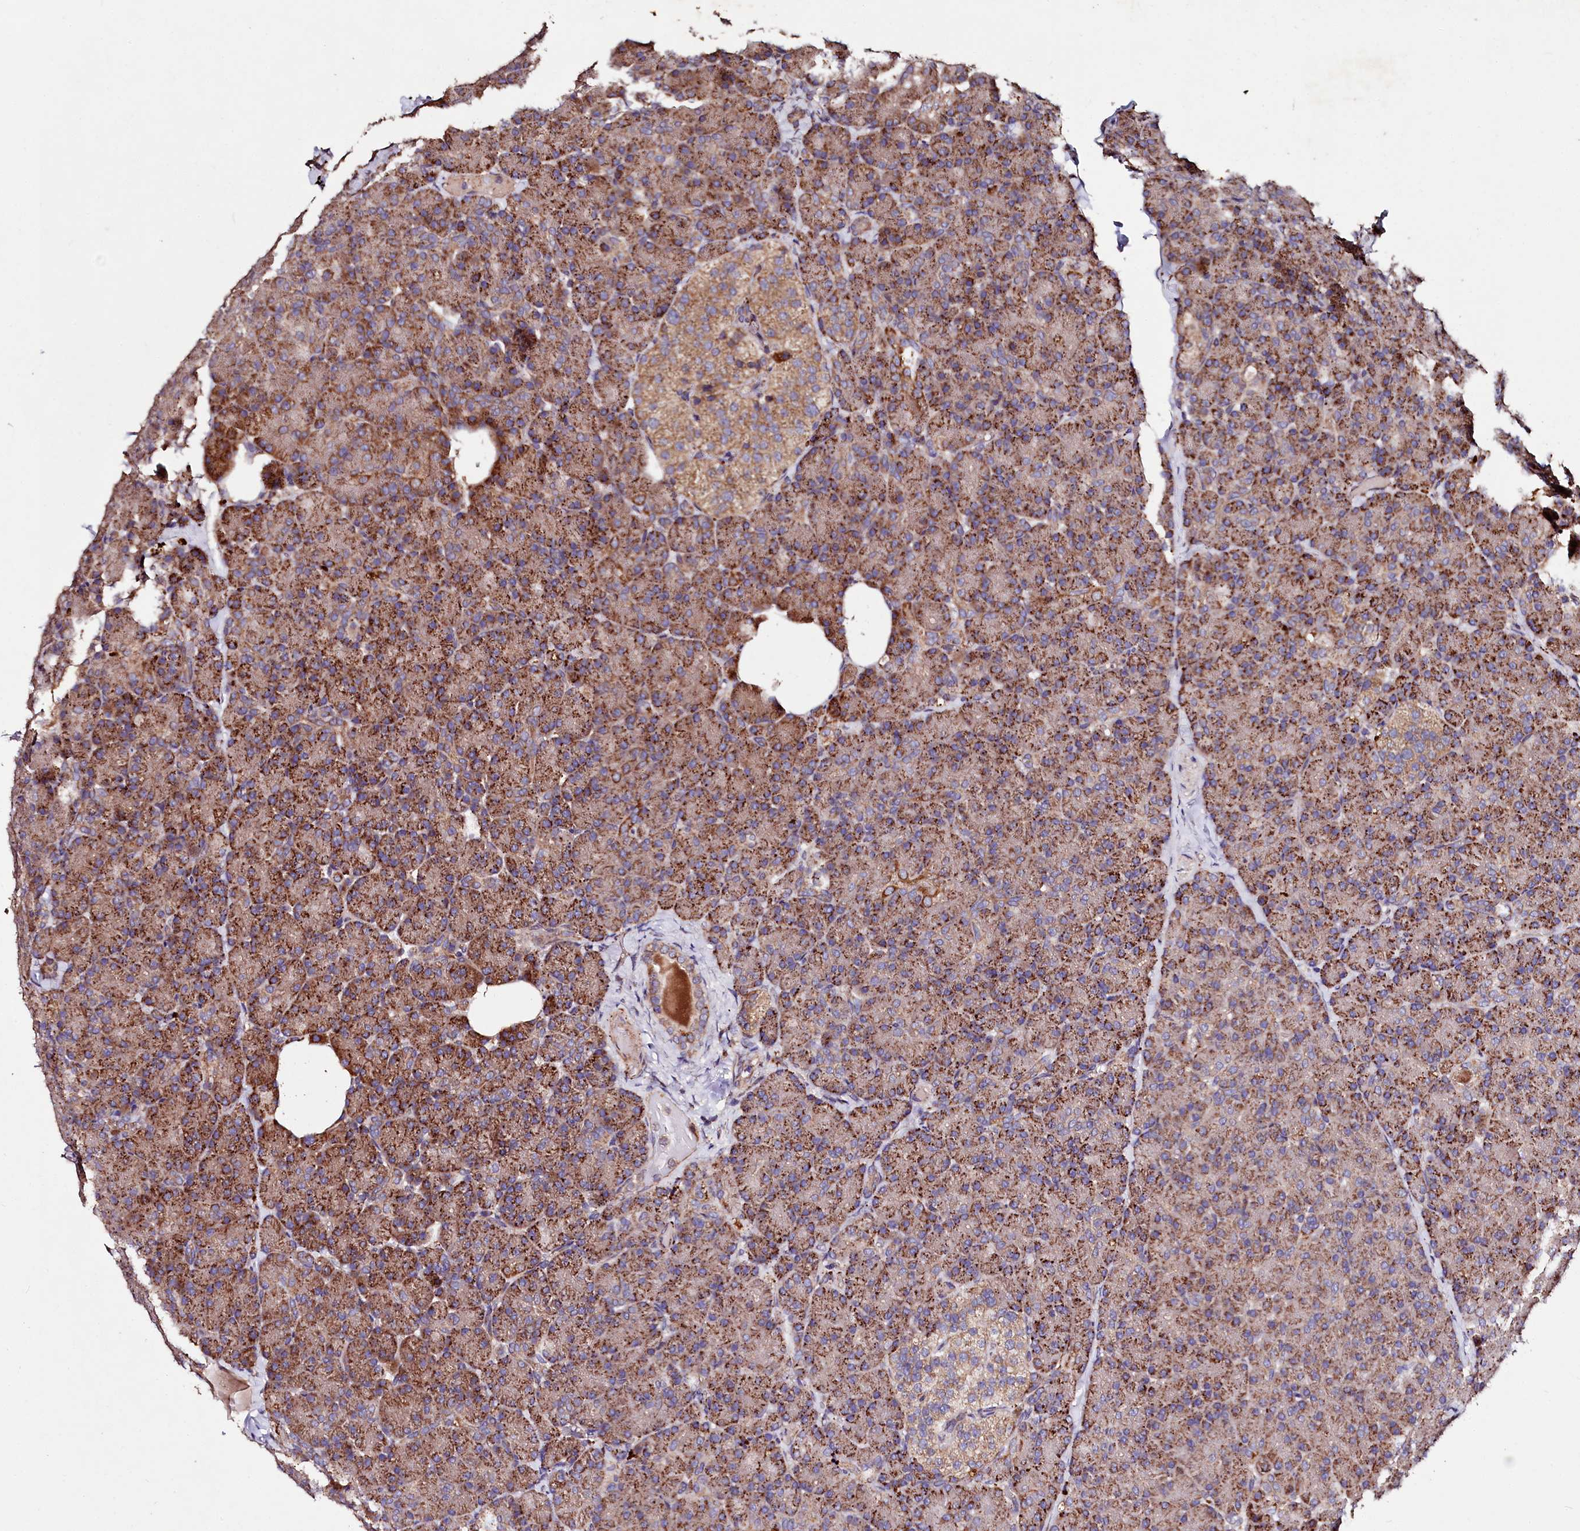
{"staining": {"intensity": "strong", "quantity": "25%-75%", "location": "cytoplasmic/membranous"}, "tissue": "pancreas", "cell_type": "Exocrine glandular cells", "image_type": "normal", "snomed": [{"axis": "morphology", "description": "Normal tissue, NOS"}, {"axis": "topography", "description": "Pancreas"}], "caption": "Immunohistochemistry (IHC) histopathology image of normal pancreas: human pancreas stained using IHC shows high levels of strong protein expression localized specifically in the cytoplasmic/membranous of exocrine glandular cells, appearing as a cytoplasmic/membranous brown color.", "gene": "SPRYD3", "patient": {"sex": "female", "age": 43}}